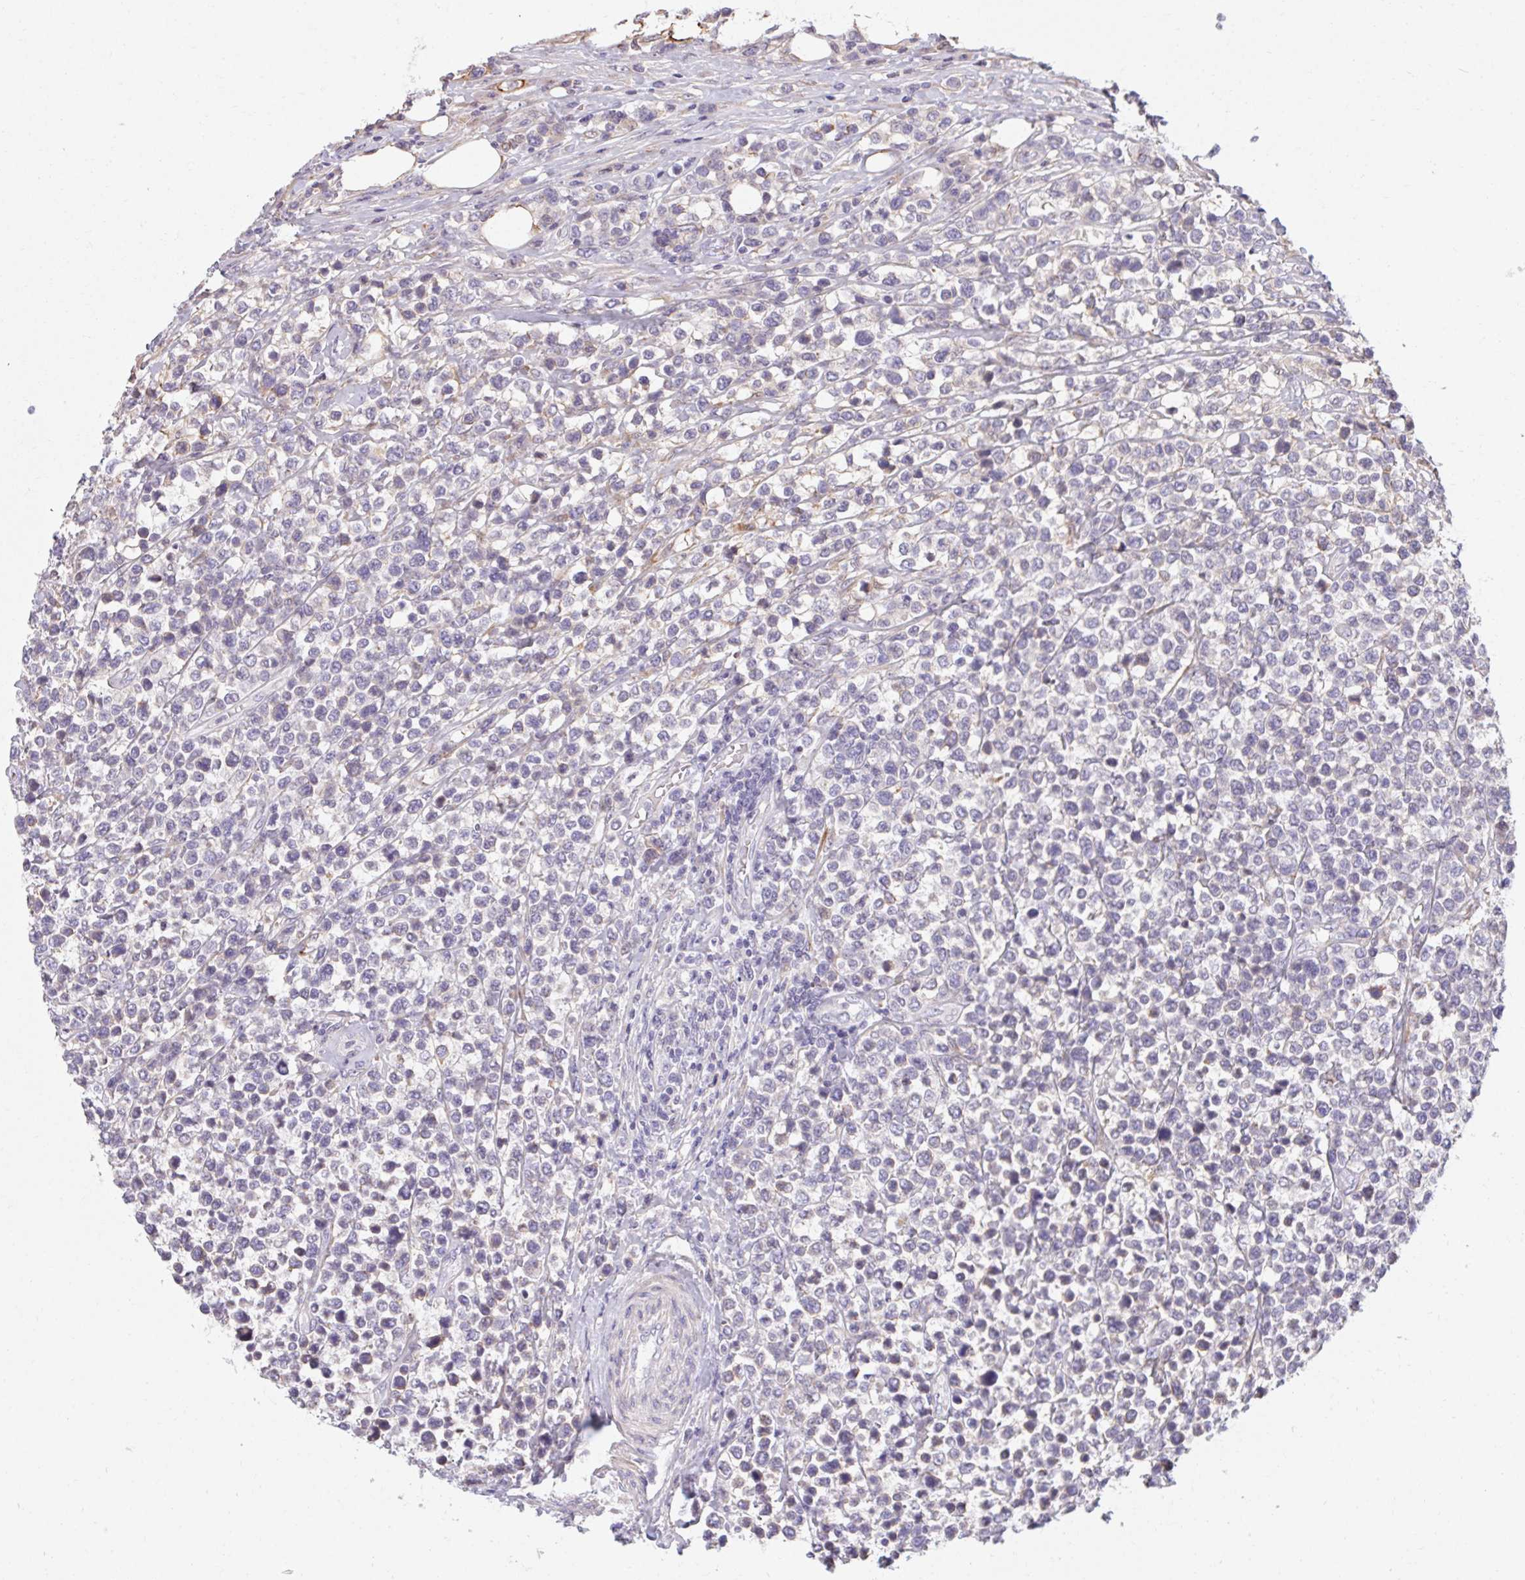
{"staining": {"intensity": "negative", "quantity": "none", "location": "none"}, "tissue": "lymphoma", "cell_type": "Tumor cells", "image_type": "cancer", "snomed": [{"axis": "morphology", "description": "Malignant lymphoma, non-Hodgkin's type, High grade"}, {"axis": "topography", "description": "Soft tissue"}], "caption": "DAB immunohistochemical staining of human lymphoma exhibits no significant positivity in tumor cells. (Immunohistochemistry (ihc), brightfield microscopy, high magnification).", "gene": "TMEM52B", "patient": {"sex": "female", "age": 56}}